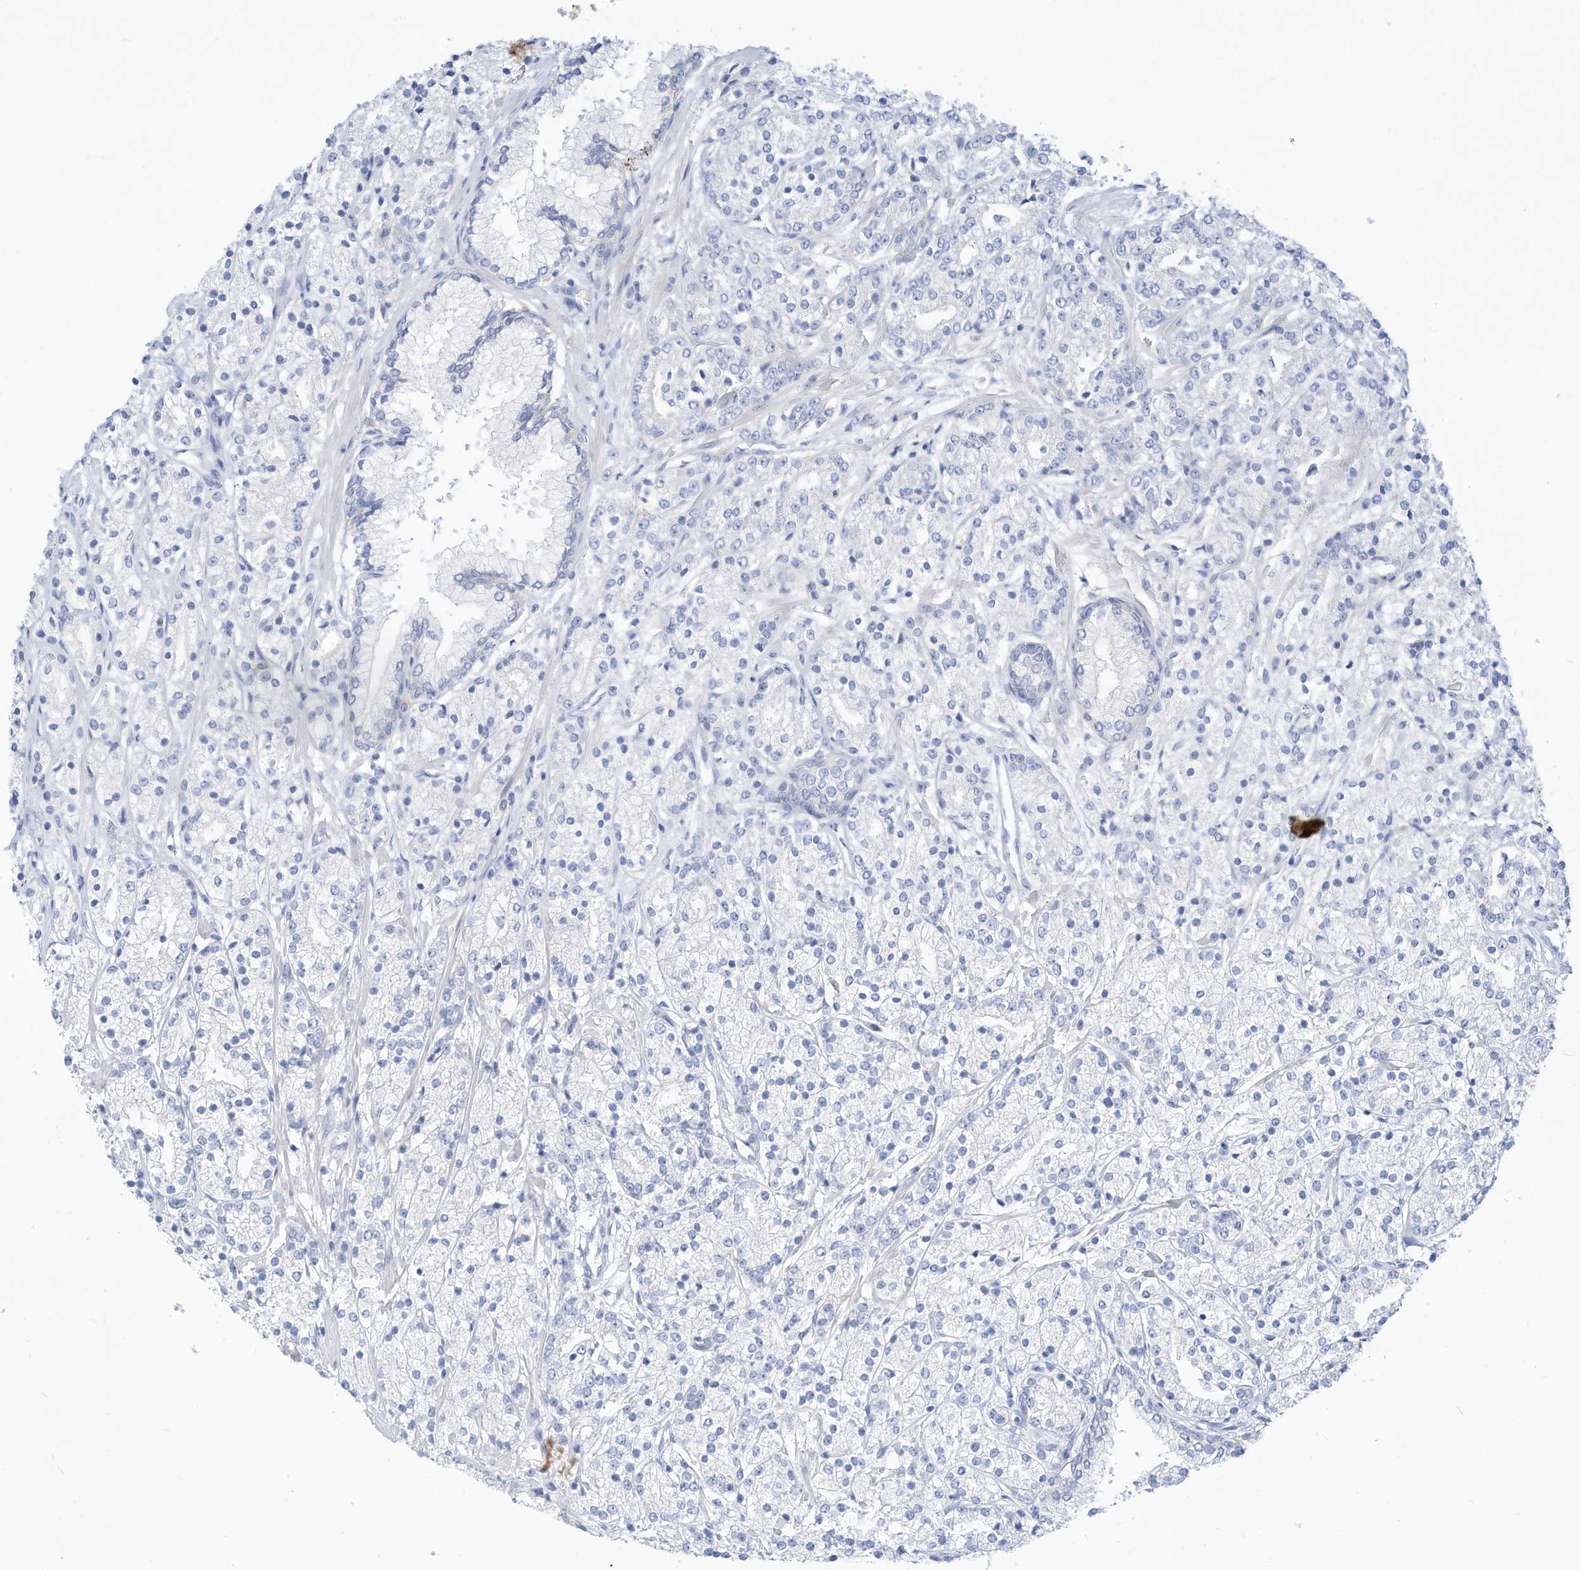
{"staining": {"intensity": "negative", "quantity": "none", "location": "none"}, "tissue": "prostate cancer", "cell_type": "Tumor cells", "image_type": "cancer", "snomed": [{"axis": "morphology", "description": "Adenocarcinoma, High grade"}, {"axis": "topography", "description": "Prostate"}], "caption": "Immunohistochemical staining of prostate adenocarcinoma (high-grade) shows no significant expression in tumor cells.", "gene": "SPOCD1", "patient": {"sex": "male", "age": 69}}